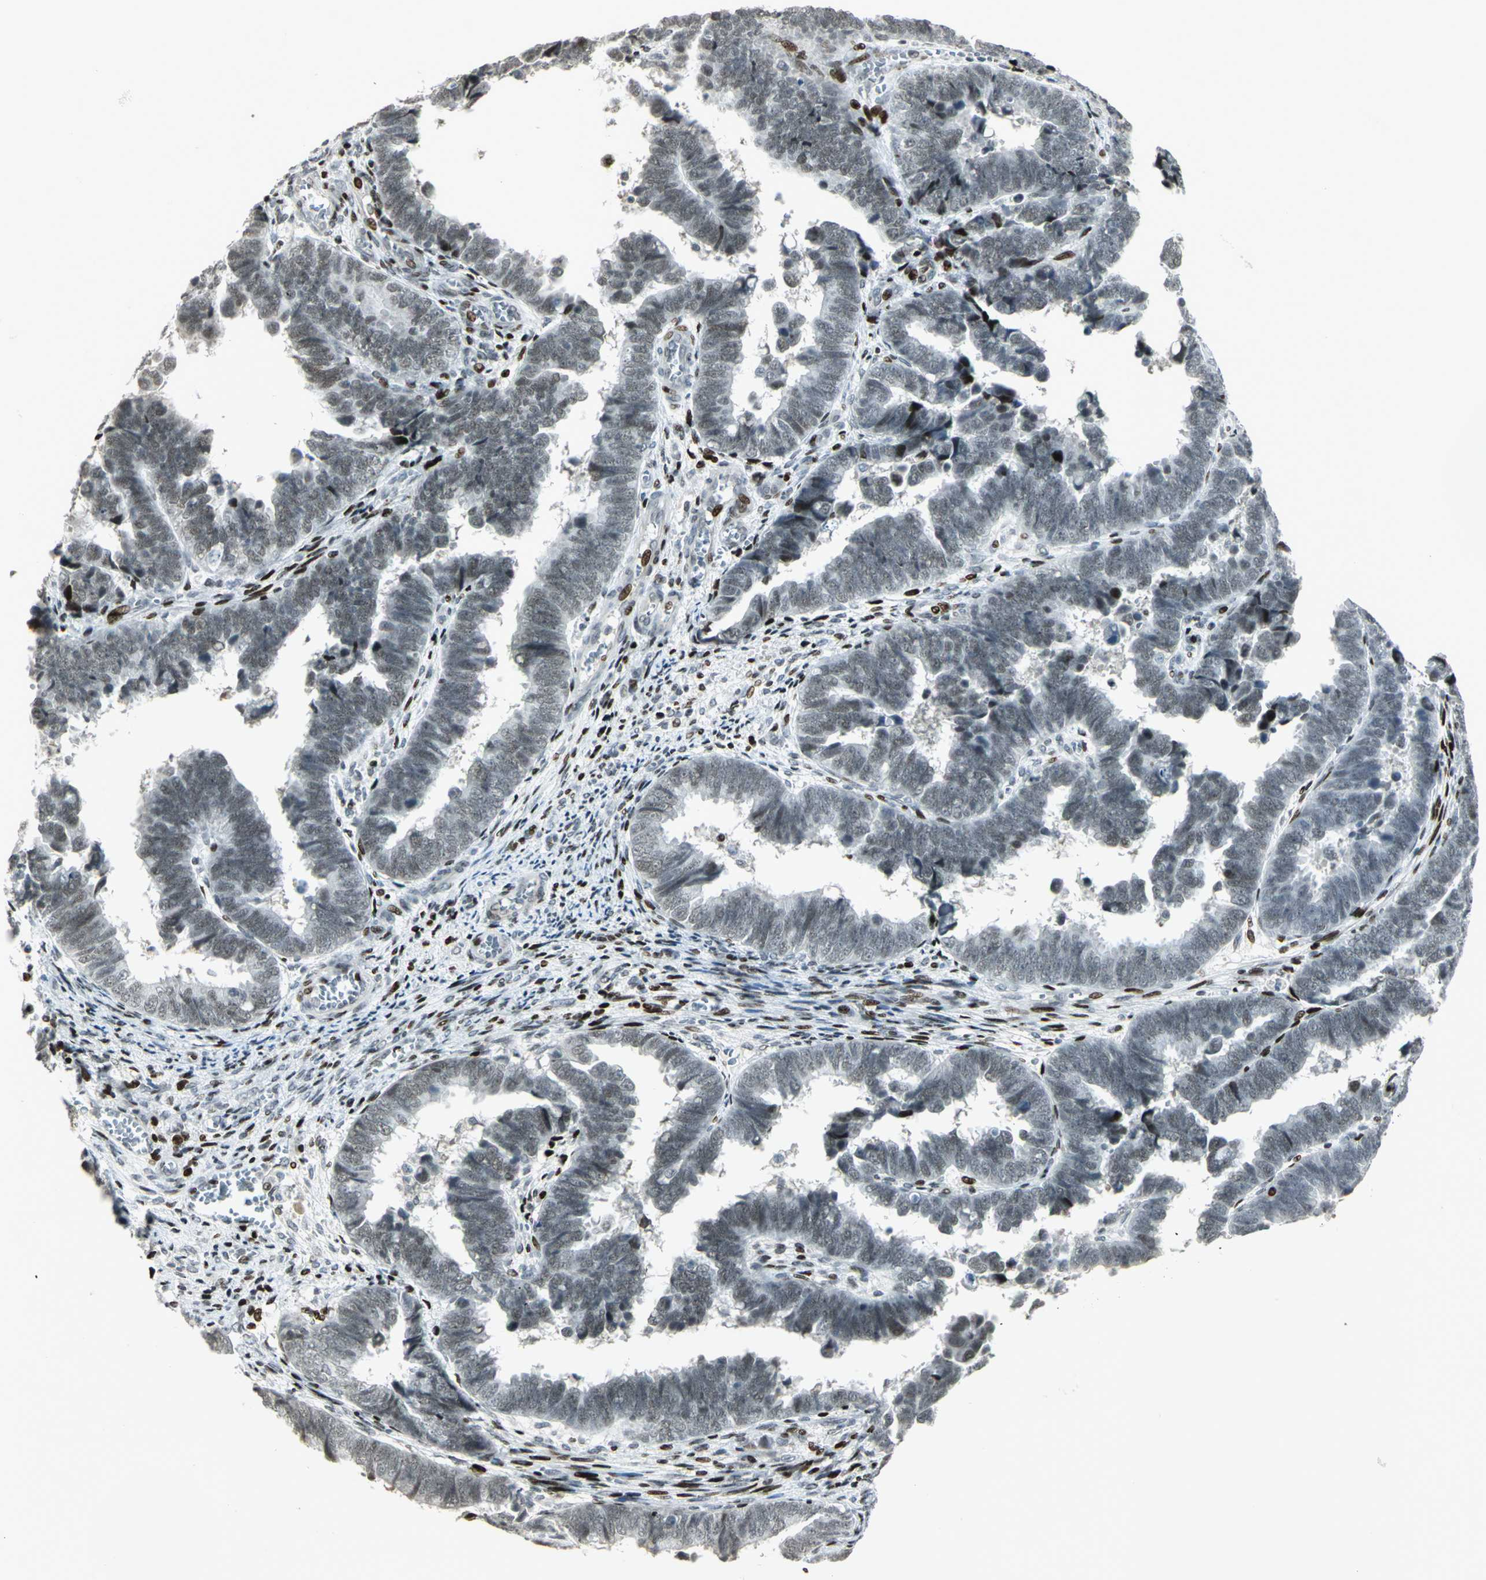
{"staining": {"intensity": "weak", "quantity": "<25%", "location": "nuclear"}, "tissue": "endometrial cancer", "cell_type": "Tumor cells", "image_type": "cancer", "snomed": [{"axis": "morphology", "description": "Adenocarcinoma, NOS"}, {"axis": "topography", "description": "Endometrium"}], "caption": "Protein analysis of endometrial adenocarcinoma demonstrates no significant expression in tumor cells.", "gene": "KDM1A", "patient": {"sex": "female", "age": 75}}